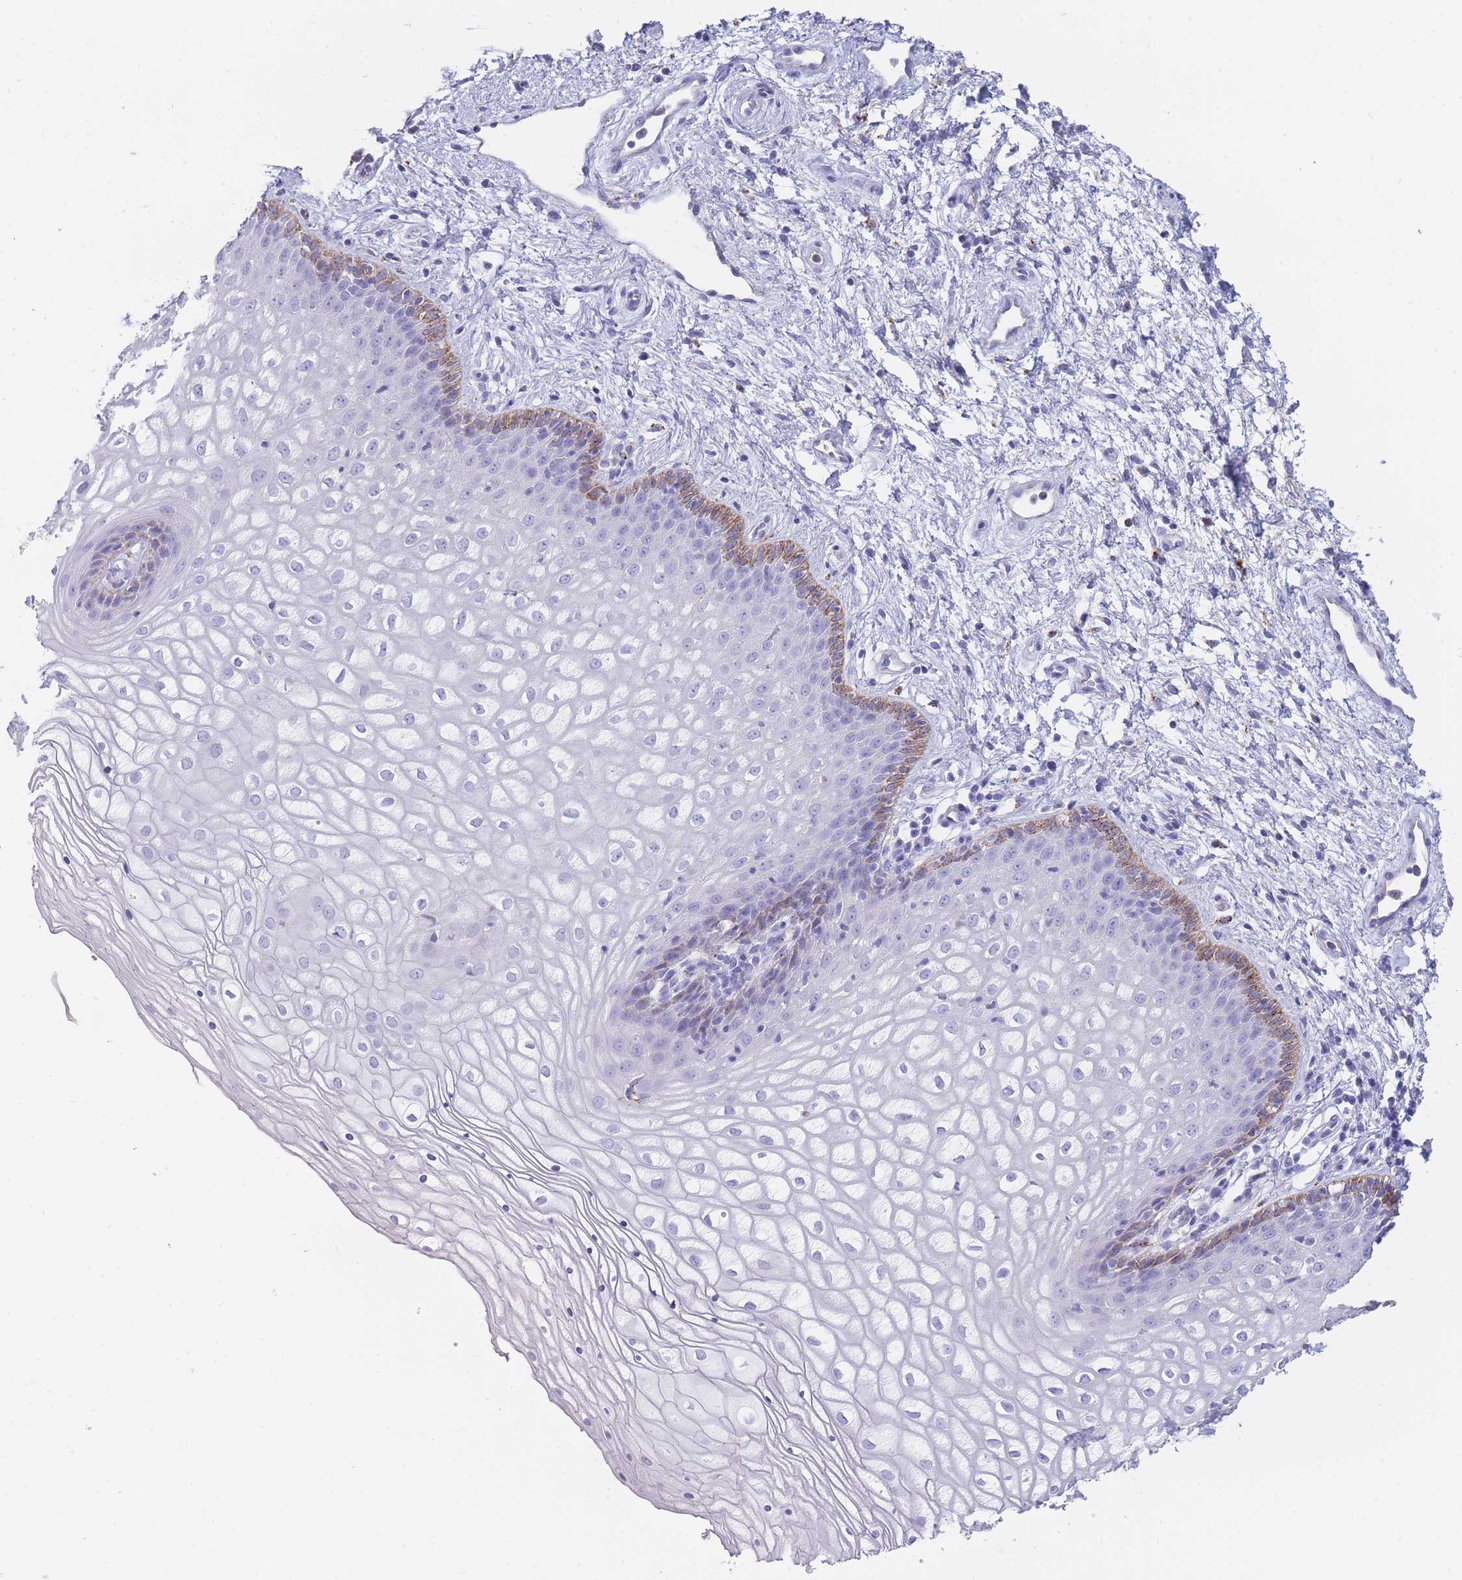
{"staining": {"intensity": "moderate", "quantity": "<25%", "location": "cytoplasmic/membranous"}, "tissue": "vagina", "cell_type": "Squamous epithelial cells", "image_type": "normal", "snomed": [{"axis": "morphology", "description": "Normal tissue, NOS"}, {"axis": "topography", "description": "Vagina"}], "caption": "Human vagina stained with a brown dye reveals moderate cytoplasmic/membranous positive positivity in about <25% of squamous epithelial cells.", "gene": "GAA", "patient": {"sex": "female", "age": 34}}